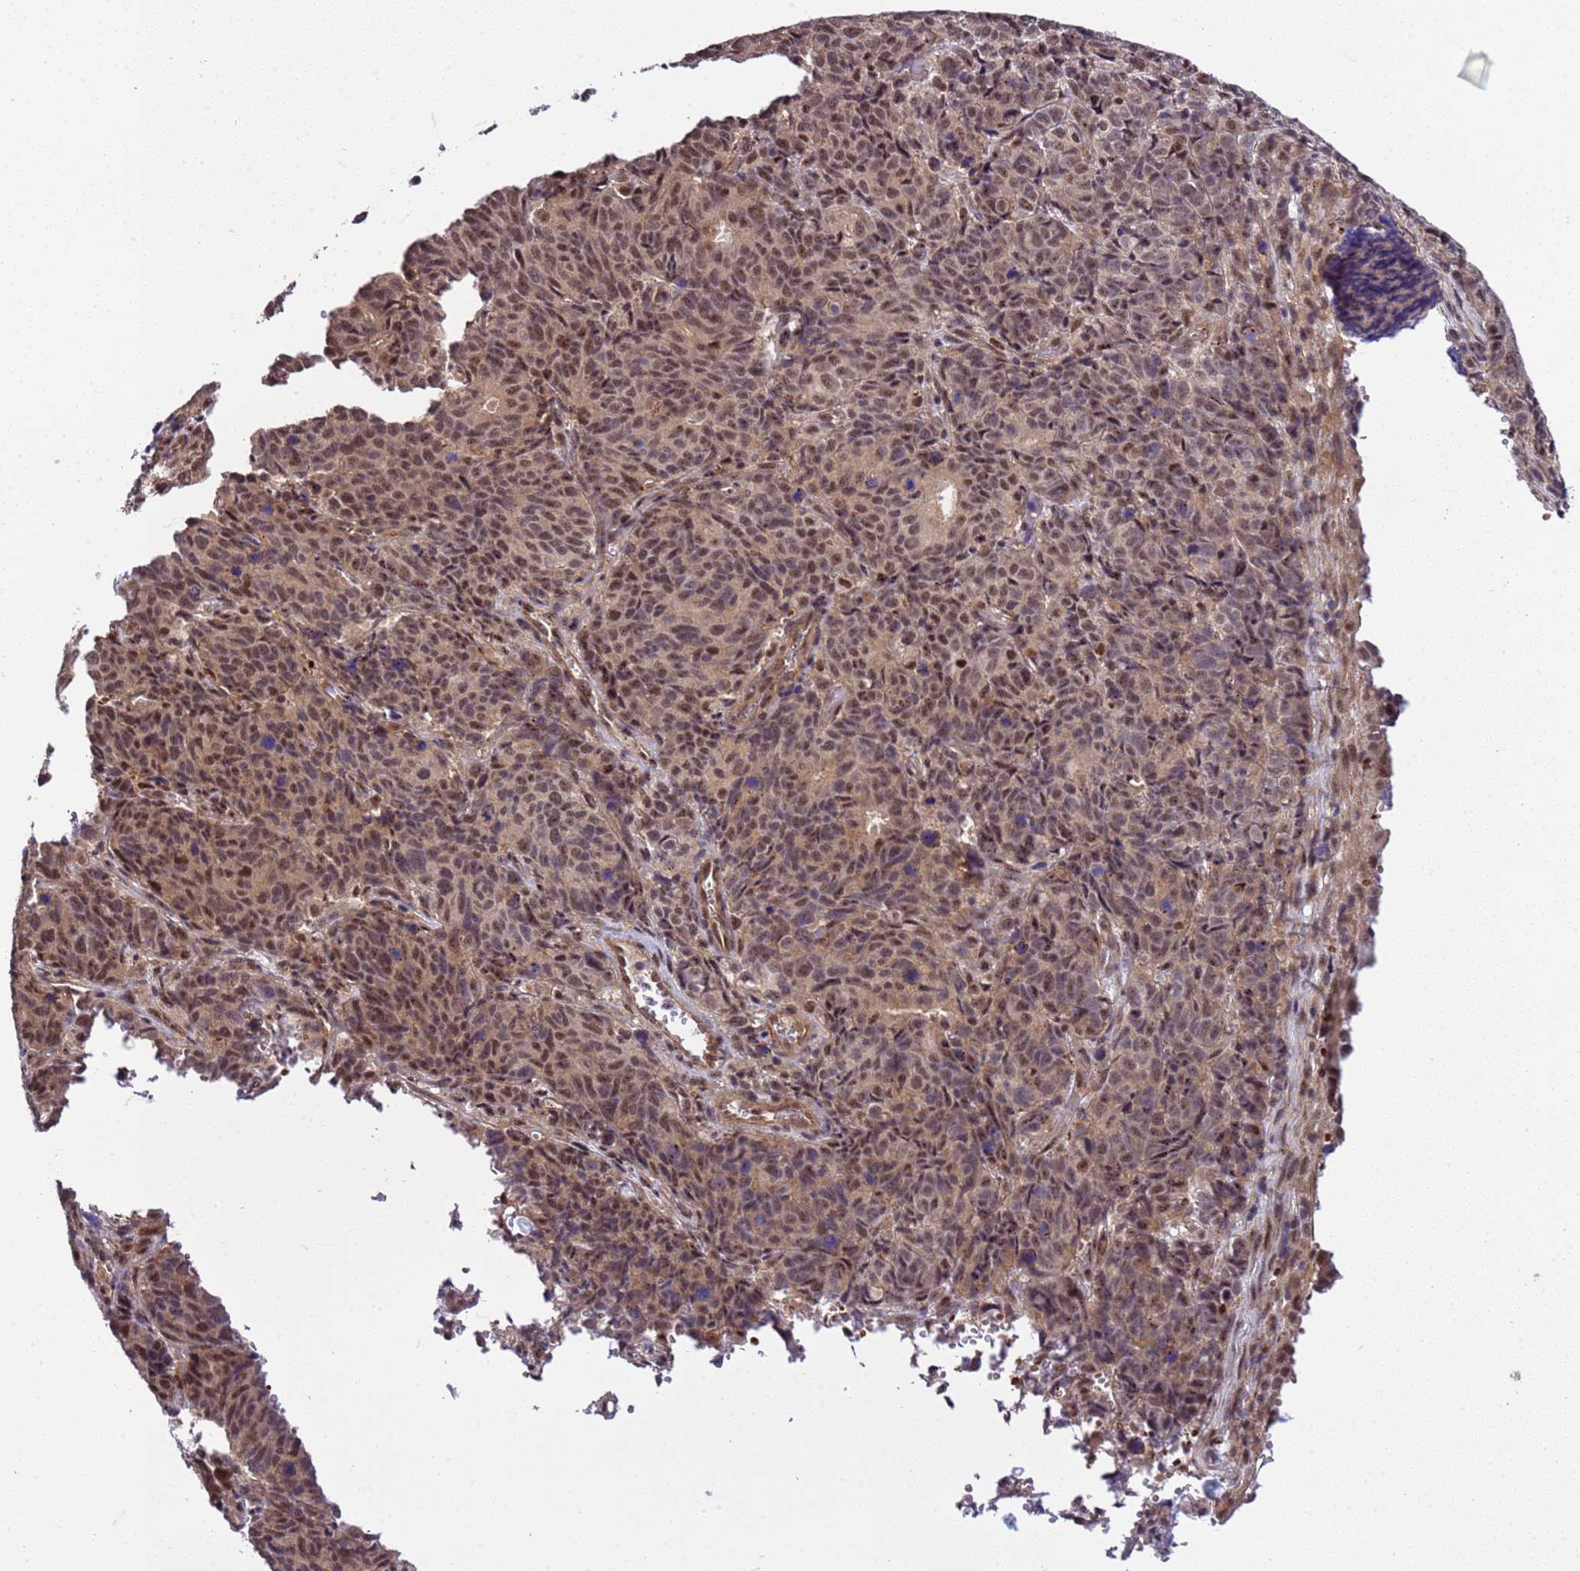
{"staining": {"intensity": "moderate", "quantity": ">75%", "location": "nuclear"}, "tissue": "cervical cancer", "cell_type": "Tumor cells", "image_type": "cancer", "snomed": [{"axis": "morphology", "description": "Squamous cell carcinoma, NOS"}, {"axis": "topography", "description": "Cervix"}], "caption": "Cervical squamous cell carcinoma stained for a protein reveals moderate nuclear positivity in tumor cells.", "gene": "GEN1", "patient": {"sex": "female", "age": 60}}